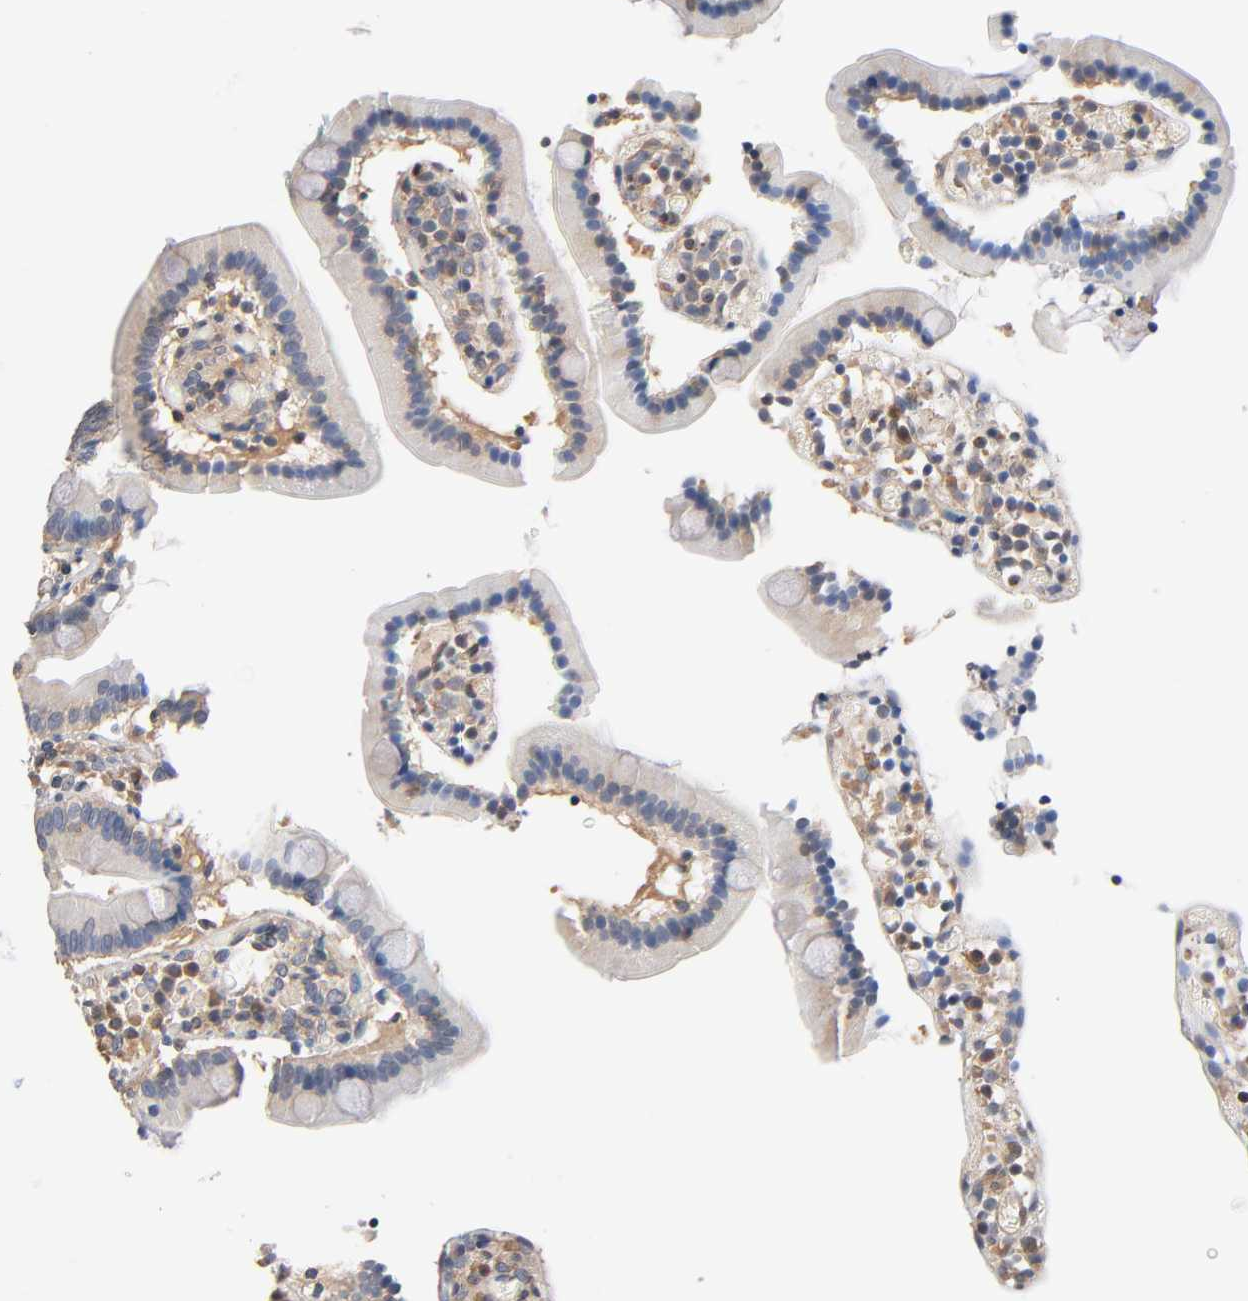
{"staining": {"intensity": "moderate", "quantity": ">75%", "location": "cytoplasmic/membranous"}, "tissue": "duodenum", "cell_type": "Glandular cells", "image_type": "normal", "snomed": [{"axis": "morphology", "description": "Normal tissue, NOS"}, {"axis": "topography", "description": "Duodenum"}], "caption": "Duodenum stained with DAB (3,3'-diaminobenzidine) IHC shows medium levels of moderate cytoplasmic/membranous staining in approximately >75% of glandular cells. (brown staining indicates protein expression, while blue staining denotes nuclei).", "gene": "ALDOA", "patient": {"sex": "female", "age": 53}}